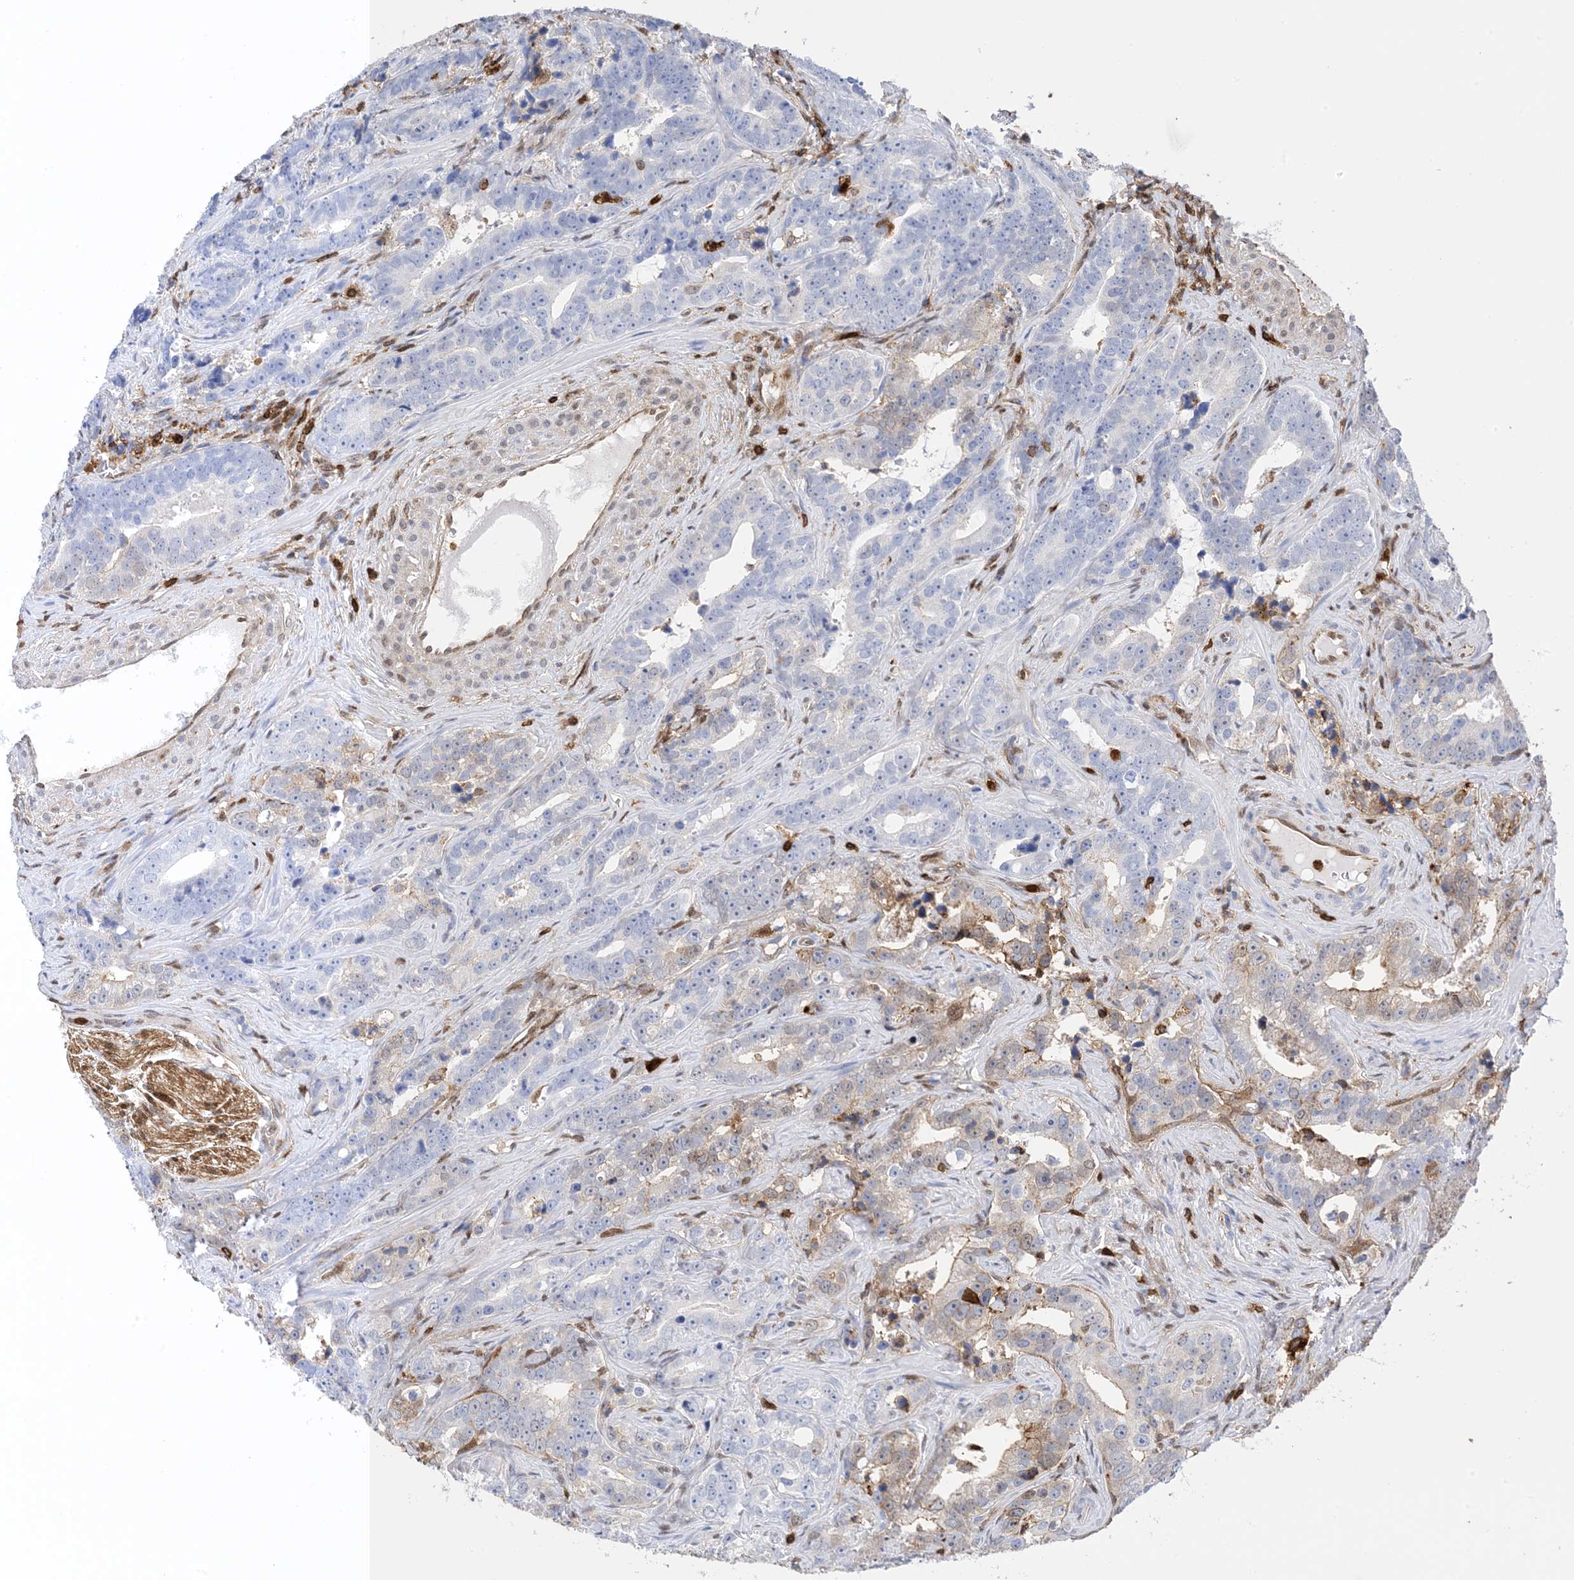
{"staining": {"intensity": "strong", "quantity": "<25%", "location": "cytoplasmic/membranous"}, "tissue": "prostate cancer", "cell_type": "Tumor cells", "image_type": "cancer", "snomed": [{"axis": "morphology", "description": "Adenocarcinoma, High grade"}, {"axis": "topography", "description": "Prostate"}], "caption": "A photomicrograph of human prostate high-grade adenocarcinoma stained for a protein demonstrates strong cytoplasmic/membranous brown staining in tumor cells.", "gene": "ANXA1", "patient": {"sex": "male", "age": 62}}